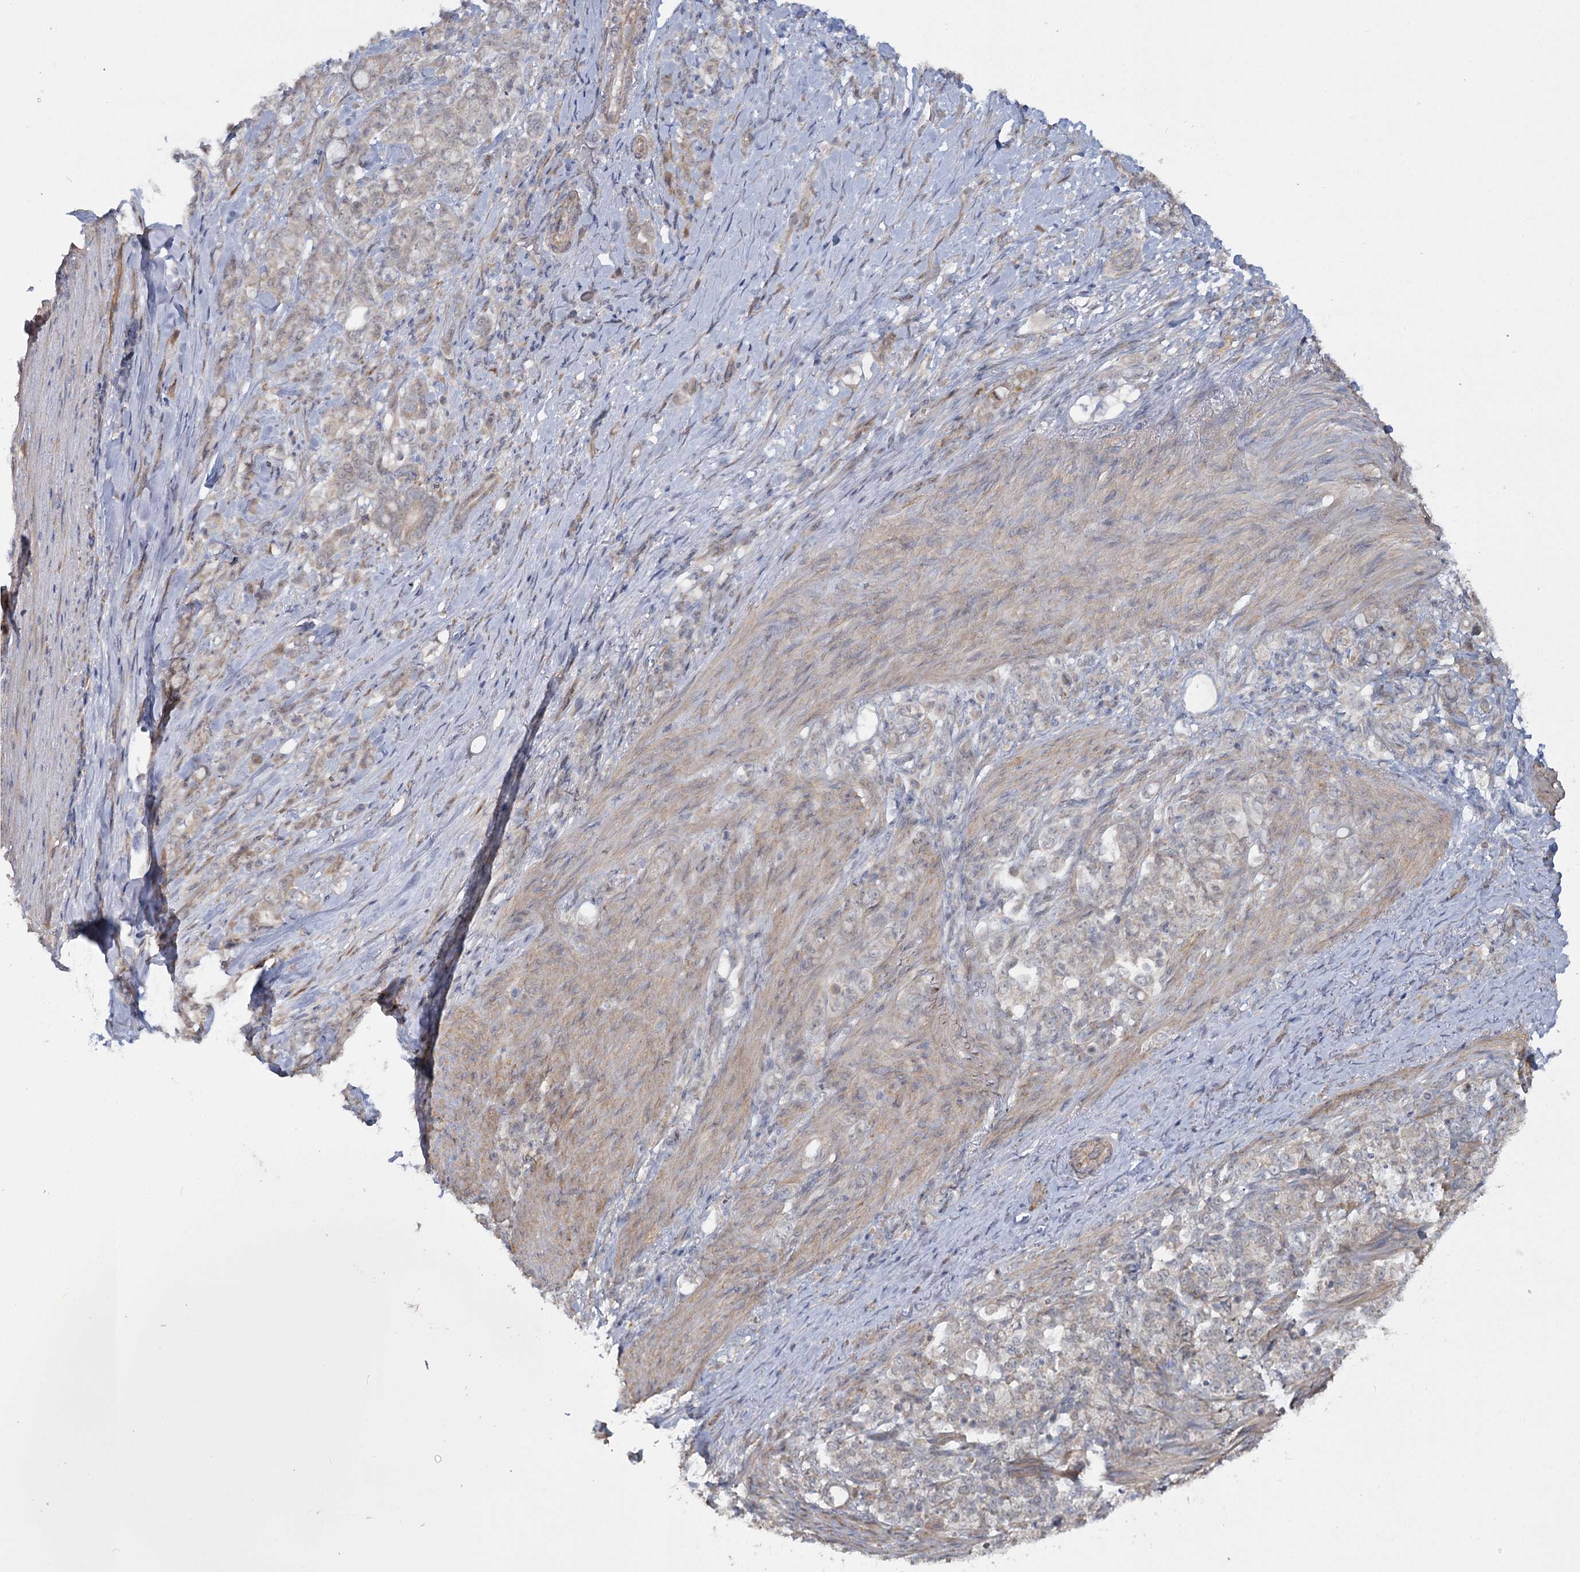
{"staining": {"intensity": "negative", "quantity": "none", "location": "none"}, "tissue": "stomach cancer", "cell_type": "Tumor cells", "image_type": "cancer", "snomed": [{"axis": "morphology", "description": "Adenocarcinoma, NOS"}, {"axis": "topography", "description": "Stomach"}], "caption": "DAB (3,3'-diaminobenzidine) immunohistochemical staining of stomach adenocarcinoma exhibits no significant positivity in tumor cells.", "gene": "TBC1D9B", "patient": {"sex": "female", "age": 79}}